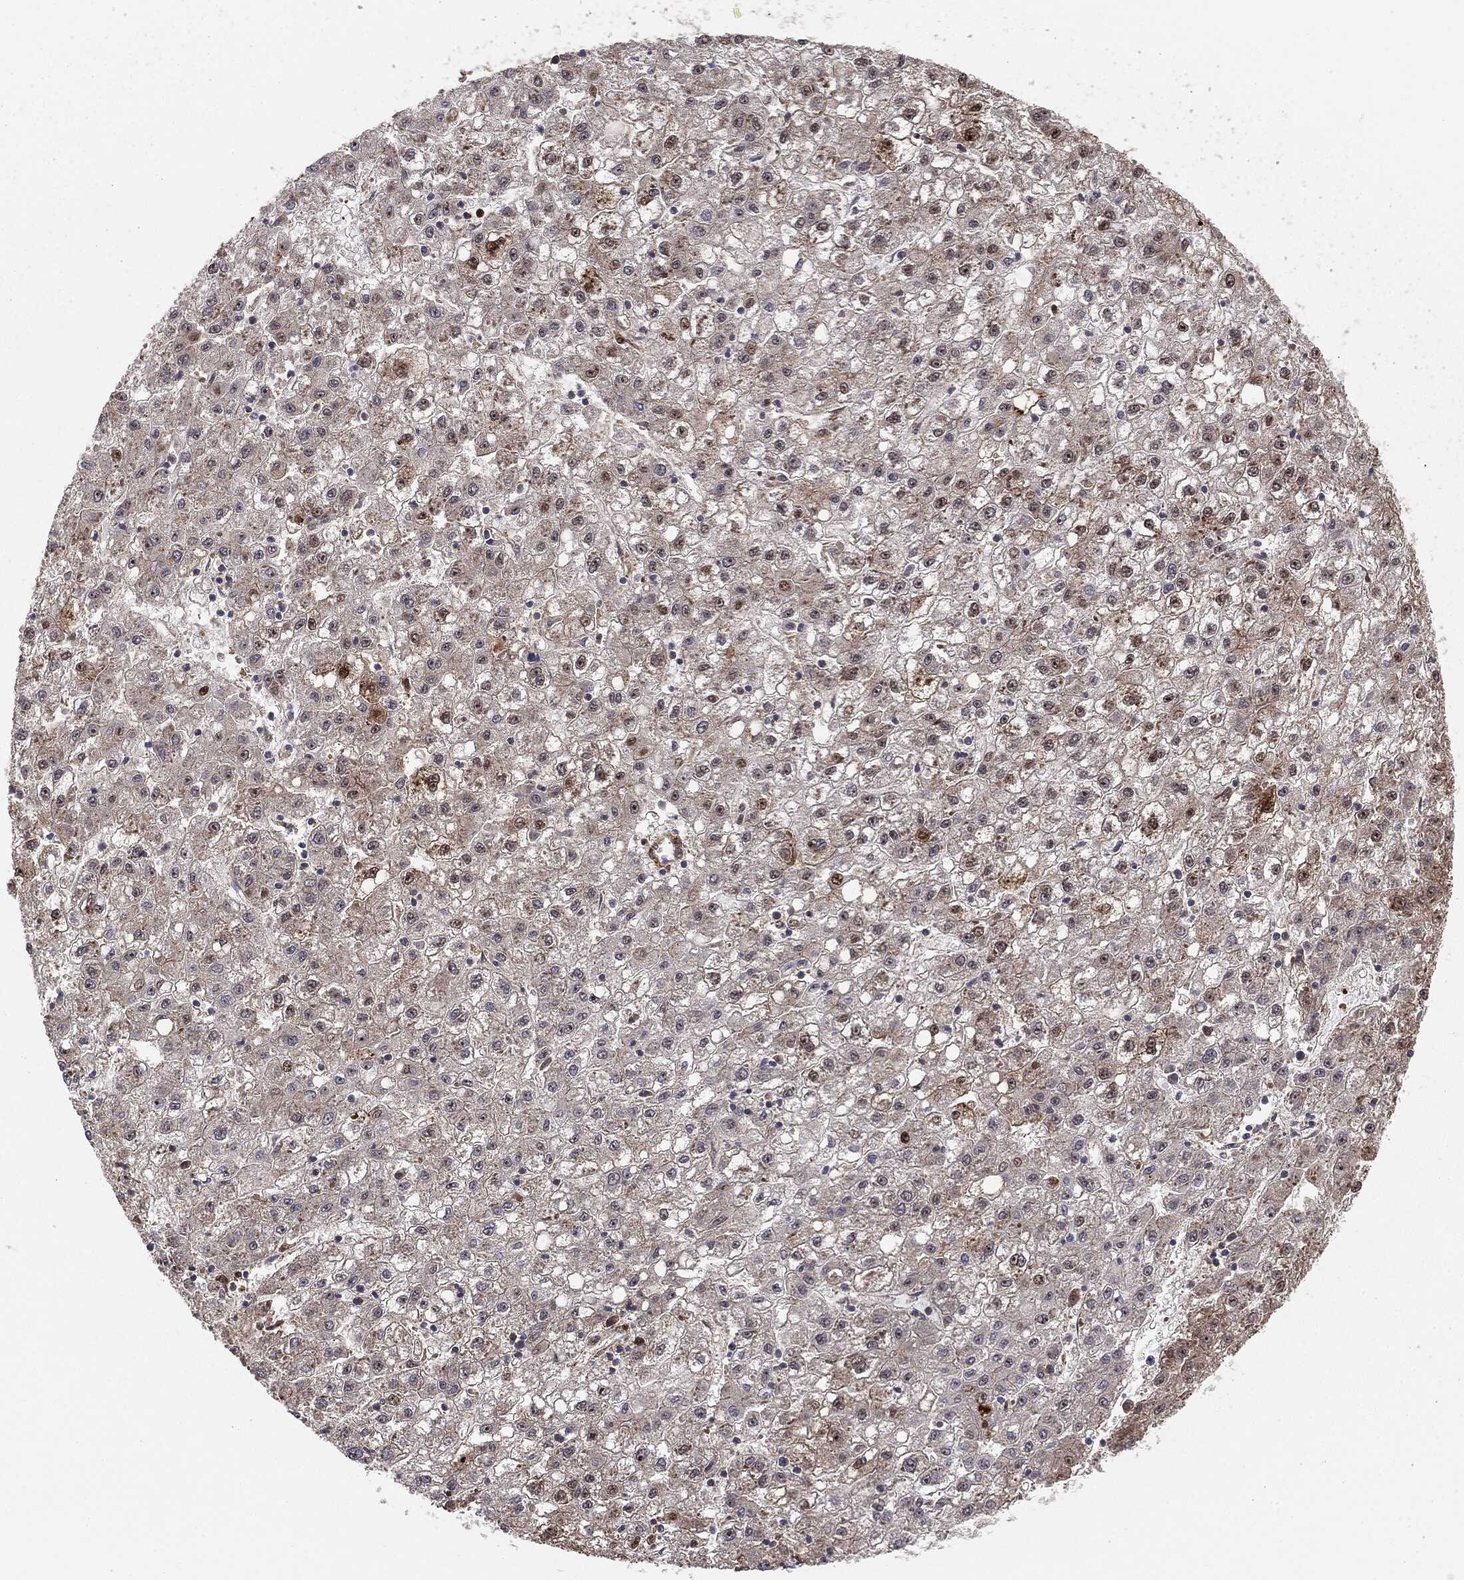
{"staining": {"intensity": "negative", "quantity": "none", "location": "none"}, "tissue": "liver cancer", "cell_type": "Tumor cells", "image_type": "cancer", "snomed": [{"axis": "morphology", "description": "Carcinoma, Hepatocellular, NOS"}, {"axis": "topography", "description": "Liver"}], "caption": "Human liver hepatocellular carcinoma stained for a protein using immunohistochemistry demonstrates no staining in tumor cells.", "gene": "PTEN", "patient": {"sex": "male", "age": 72}}